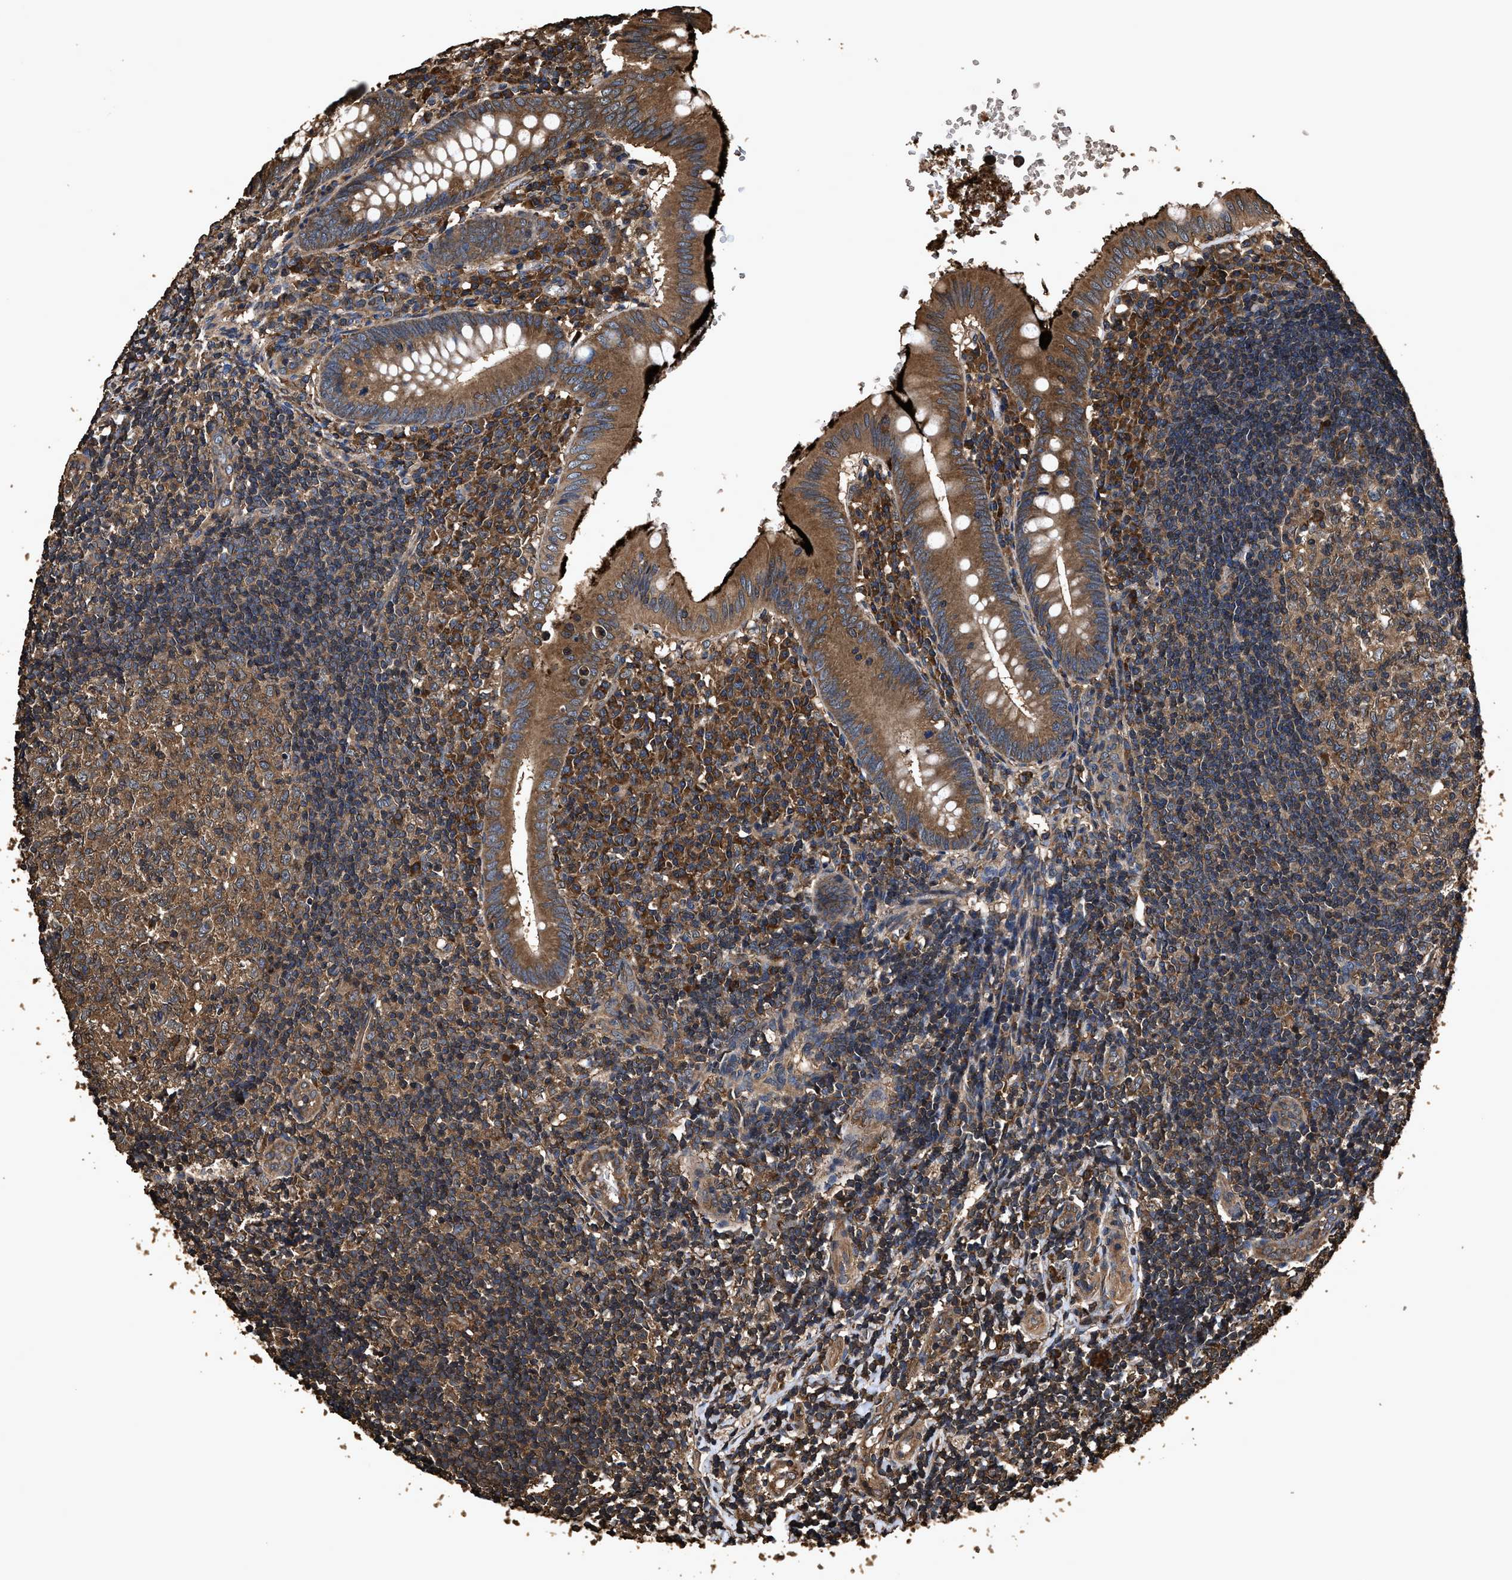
{"staining": {"intensity": "strong", "quantity": ">75%", "location": "cytoplasmic/membranous"}, "tissue": "appendix", "cell_type": "Glandular cells", "image_type": "normal", "snomed": [{"axis": "morphology", "description": "Normal tissue, NOS"}, {"axis": "topography", "description": "Appendix"}], "caption": "Appendix stained with immunohistochemistry (IHC) exhibits strong cytoplasmic/membranous expression in about >75% of glandular cells. The staining was performed using DAB (3,3'-diaminobenzidine), with brown indicating positive protein expression. Nuclei are stained blue with hematoxylin.", "gene": "ZMYND19", "patient": {"sex": "male", "age": 8}}